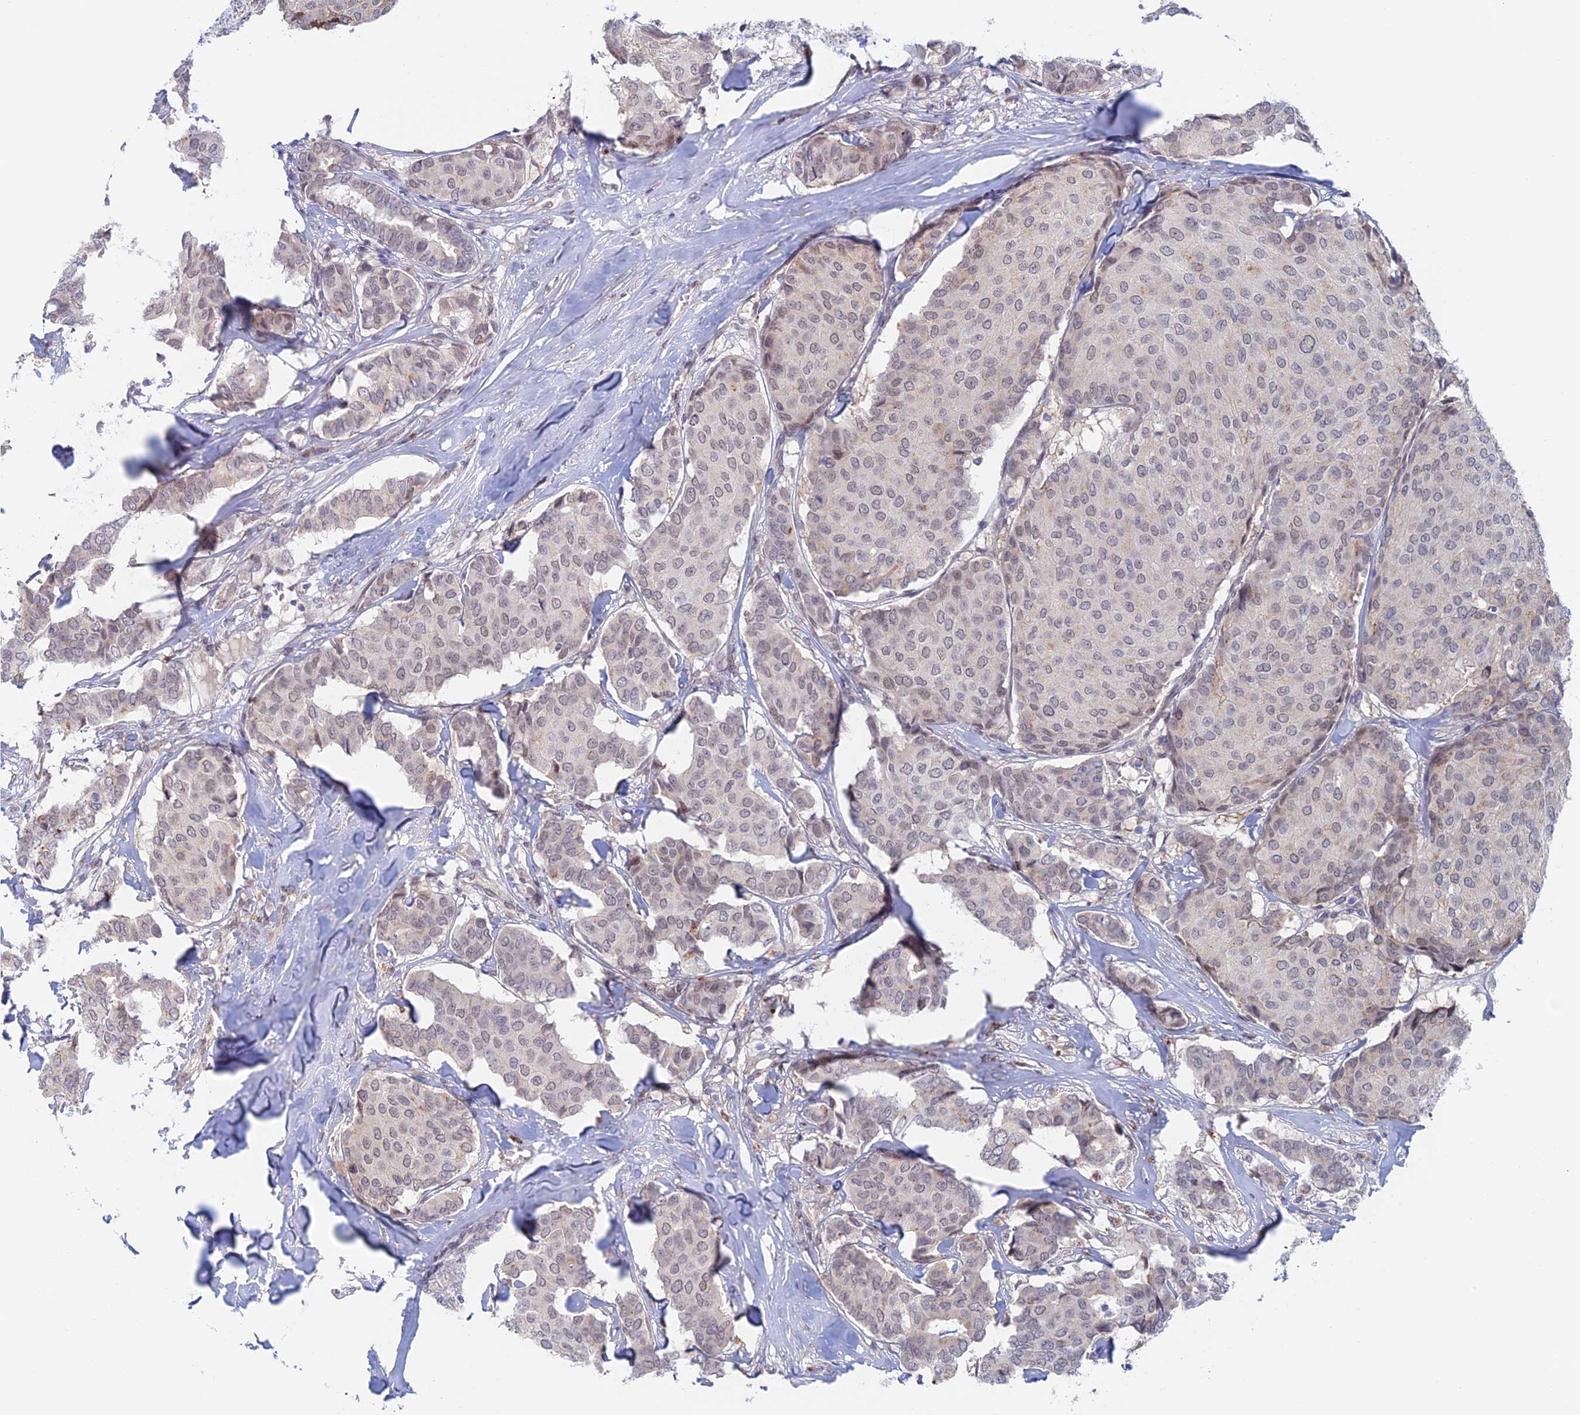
{"staining": {"intensity": "weak", "quantity": "<25%", "location": "nuclear"}, "tissue": "breast cancer", "cell_type": "Tumor cells", "image_type": "cancer", "snomed": [{"axis": "morphology", "description": "Duct carcinoma"}, {"axis": "topography", "description": "Breast"}], "caption": "Immunohistochemistry photomicrograph of neoplastic tissue: human breast cancer stained with DAB (3,3'-diaminobenzidine) reveals no significant protein staining in tumor cells.", "gene": "ZUP1", "patient": {"sex": "female", "age": 75}}